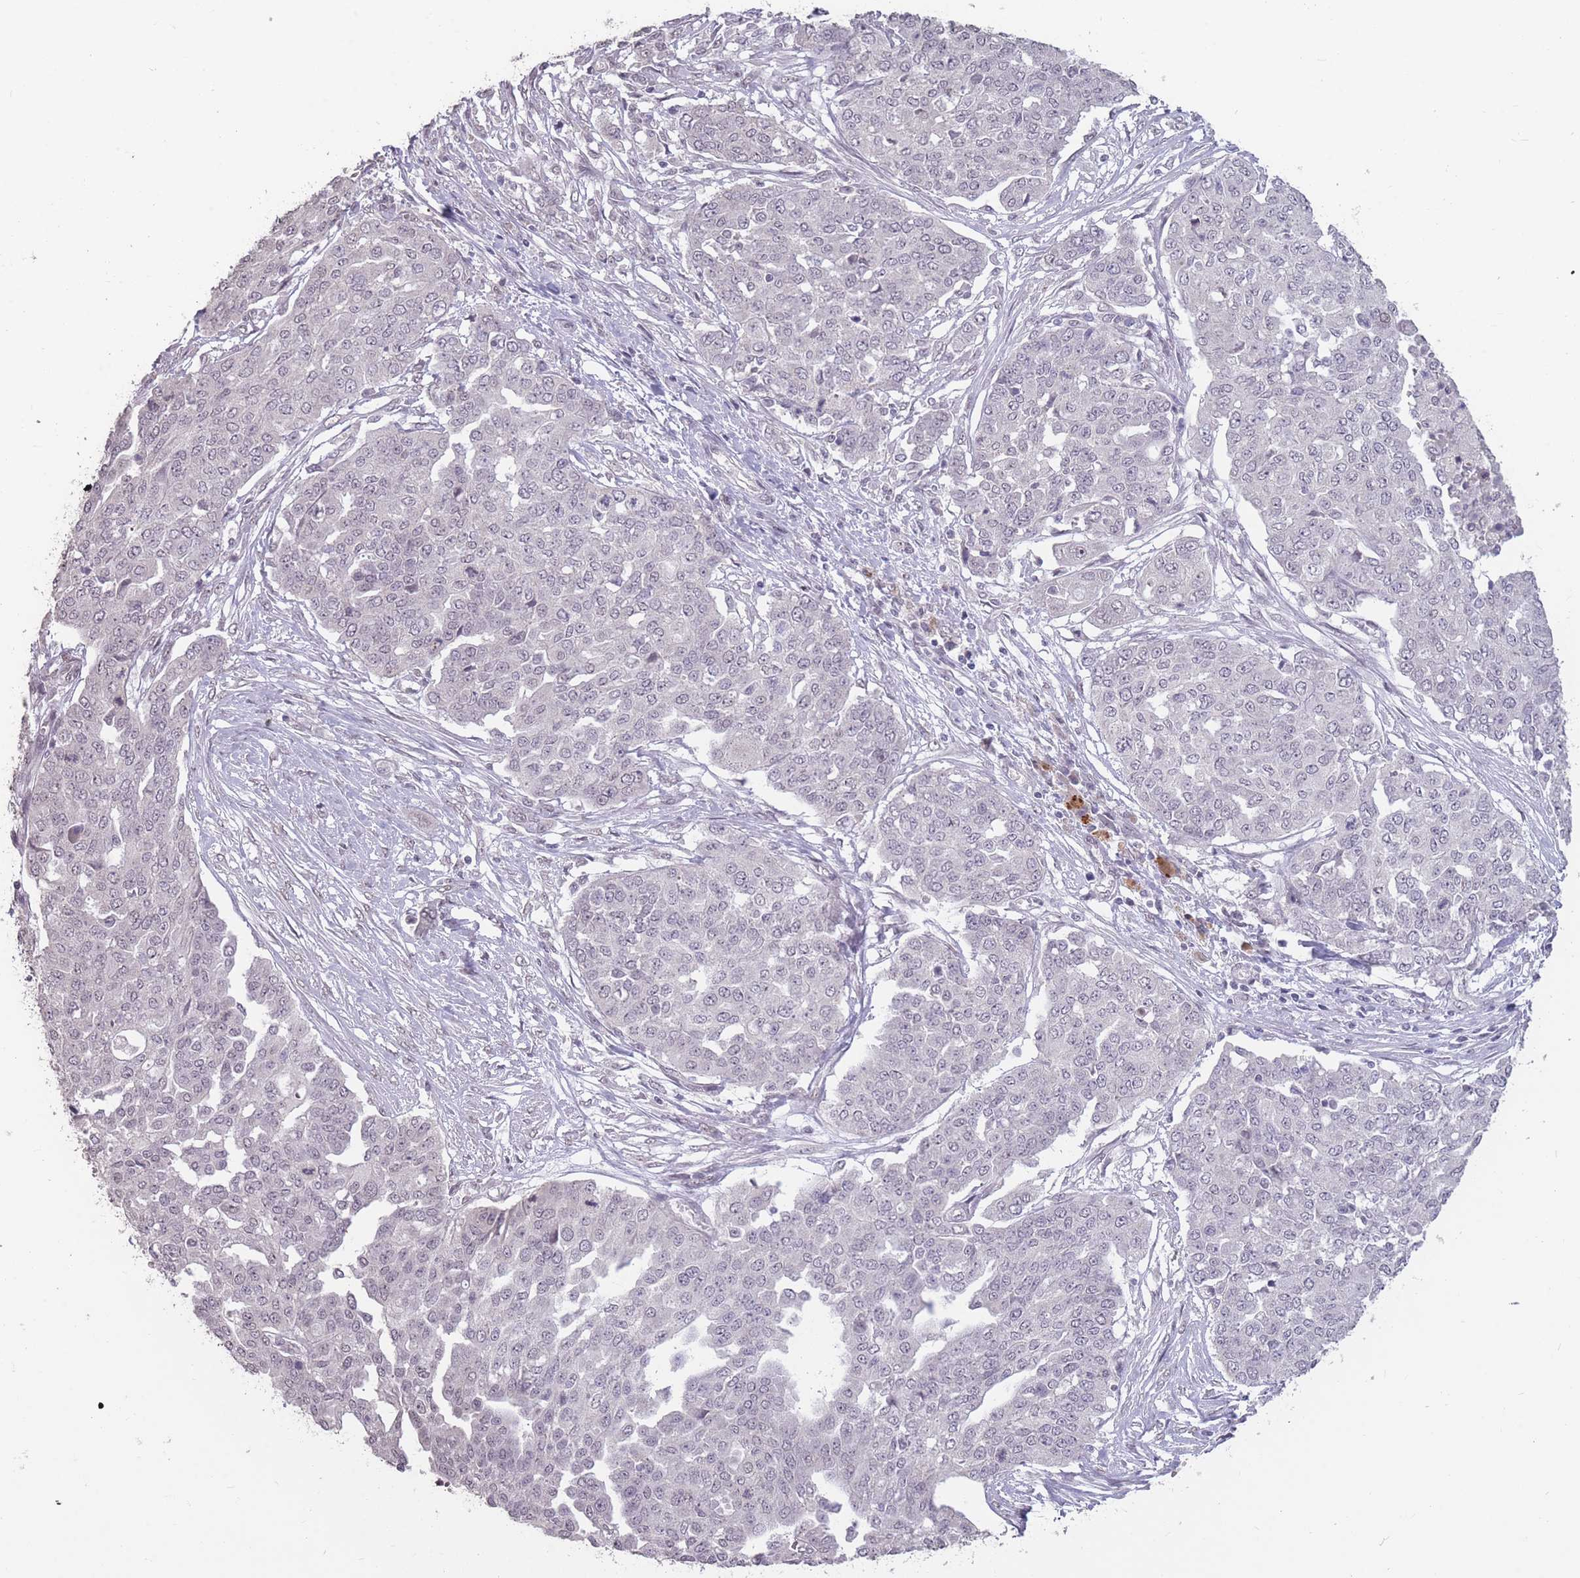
{"staining": {"intensity": "negative", "quantity": "none", "location": "none"}, "tissue": "ovarian cancer", "cell_type": "Tumor cells", "image_type": "cancer", "snomed": [{"axis": "morphology", "description": "Cystadenocarcinoma, serous, NOS"}, {"axis": "topography", "description": "Soft tissue"}, {"axis": "topography", "description": "Ovary"}], "caption": "IHC image of human ovarian serous cystadenocarcinoma stained for a protein (brown), which exhibits no expression in tumor cells.", "gene": "HNRNPUL1", "patient": {"sex": "female", "age": 57}}